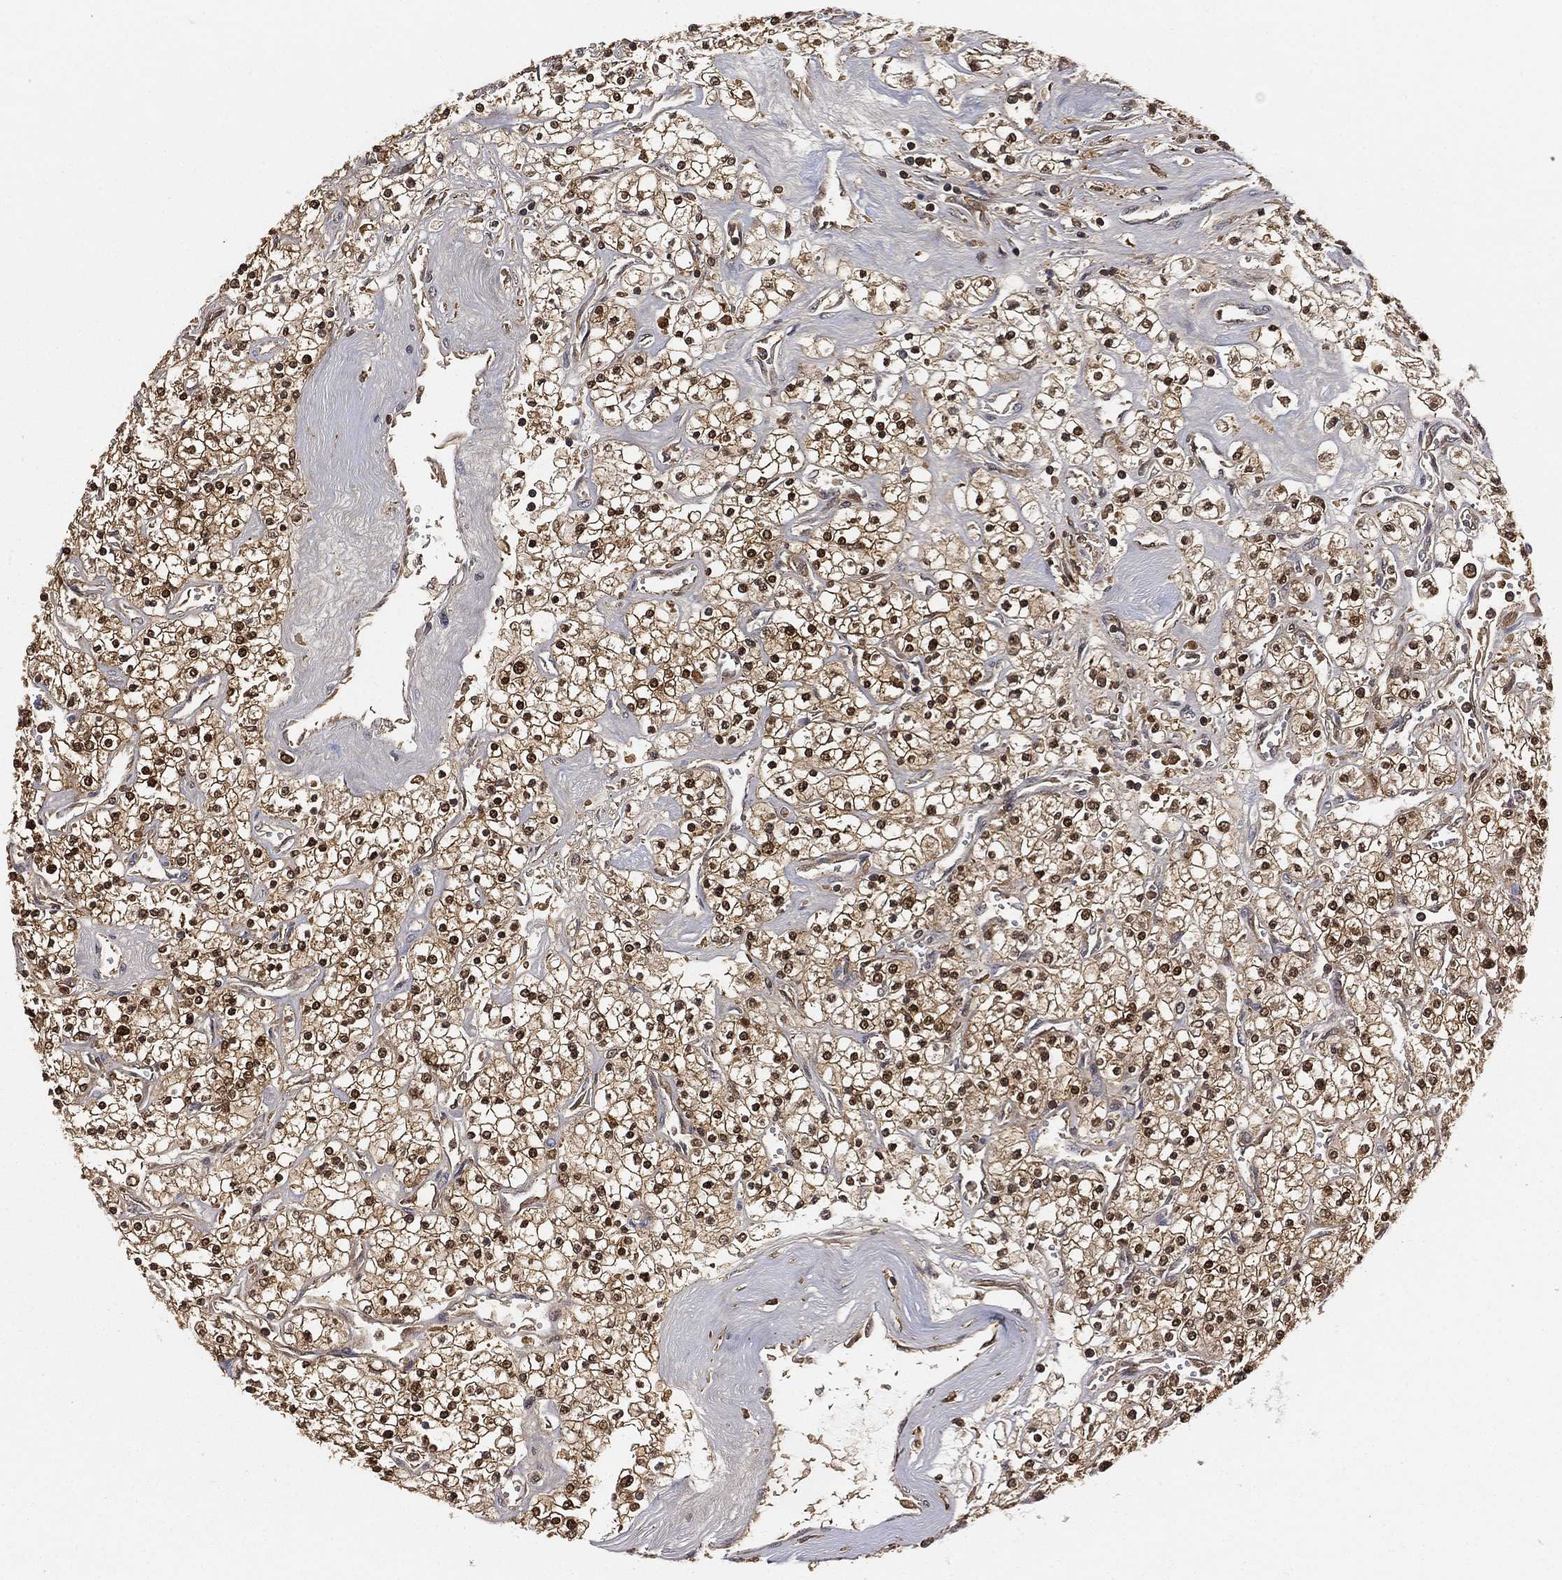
{"staining": {"intensity": "strong", "quantity": "25%-75%", "location": "cytoplasmic/membranous,nuclear"}, "tissue": "renal cancer", "cell_type": "Tumor cells", "image_type": "cancer", "snomed": [{"axis": "morphology", "description": "Adenocarcinoma, NOS"}, {"axis": "topography", "description": "Kidney"}], "caption": "Immunohistochemical staining of human renal cancer displays strong cytoplasmic/membranous and nuclear protein expression in approximately 25%-75% of tumor cells.", "gene": "CRYL1", "patient": {"sex": "male", "age": 80}}